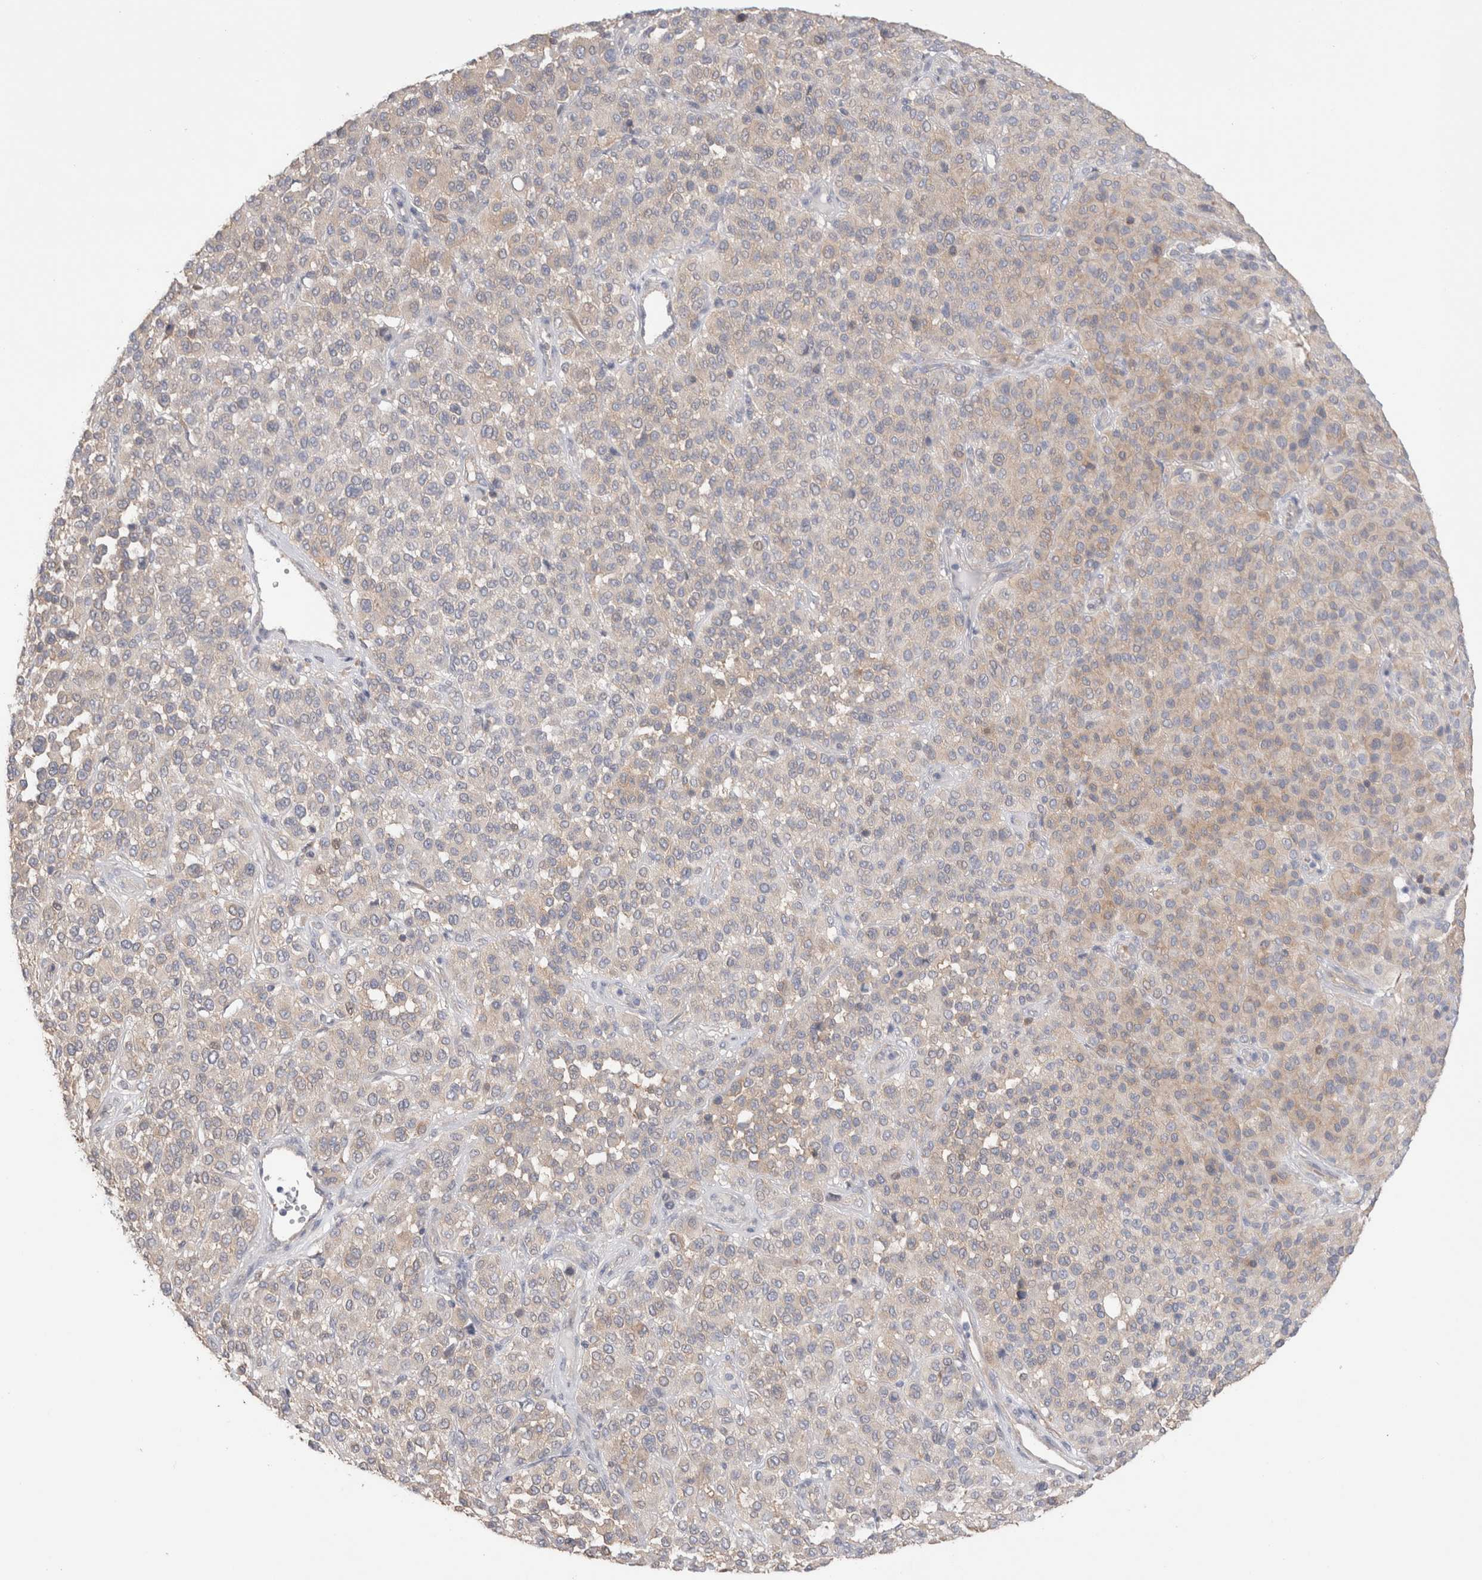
{"staining": {"intensity": "weak", "quantity": "25%-75%", "location": "cytoplasmic/membranous"}, "tissue": "melanoma", "cell_type": "Tumor cells", "image_type": "cancer", "snomed": [{"axis": "morphology", "description": "Malignant melanoma, Metastatic site"}, {"axis": "topography", "description": "Pancreas"}], "caption": "Approximately 25%-75% of tumor cells in malignant melanoma (metastatic site) show weak cytoplasmic/membranous protein positivity as visualized by brown immunohistochemical staining.", "gene": "CAPN2", "patient": {"sex": "female", "age": 30}}